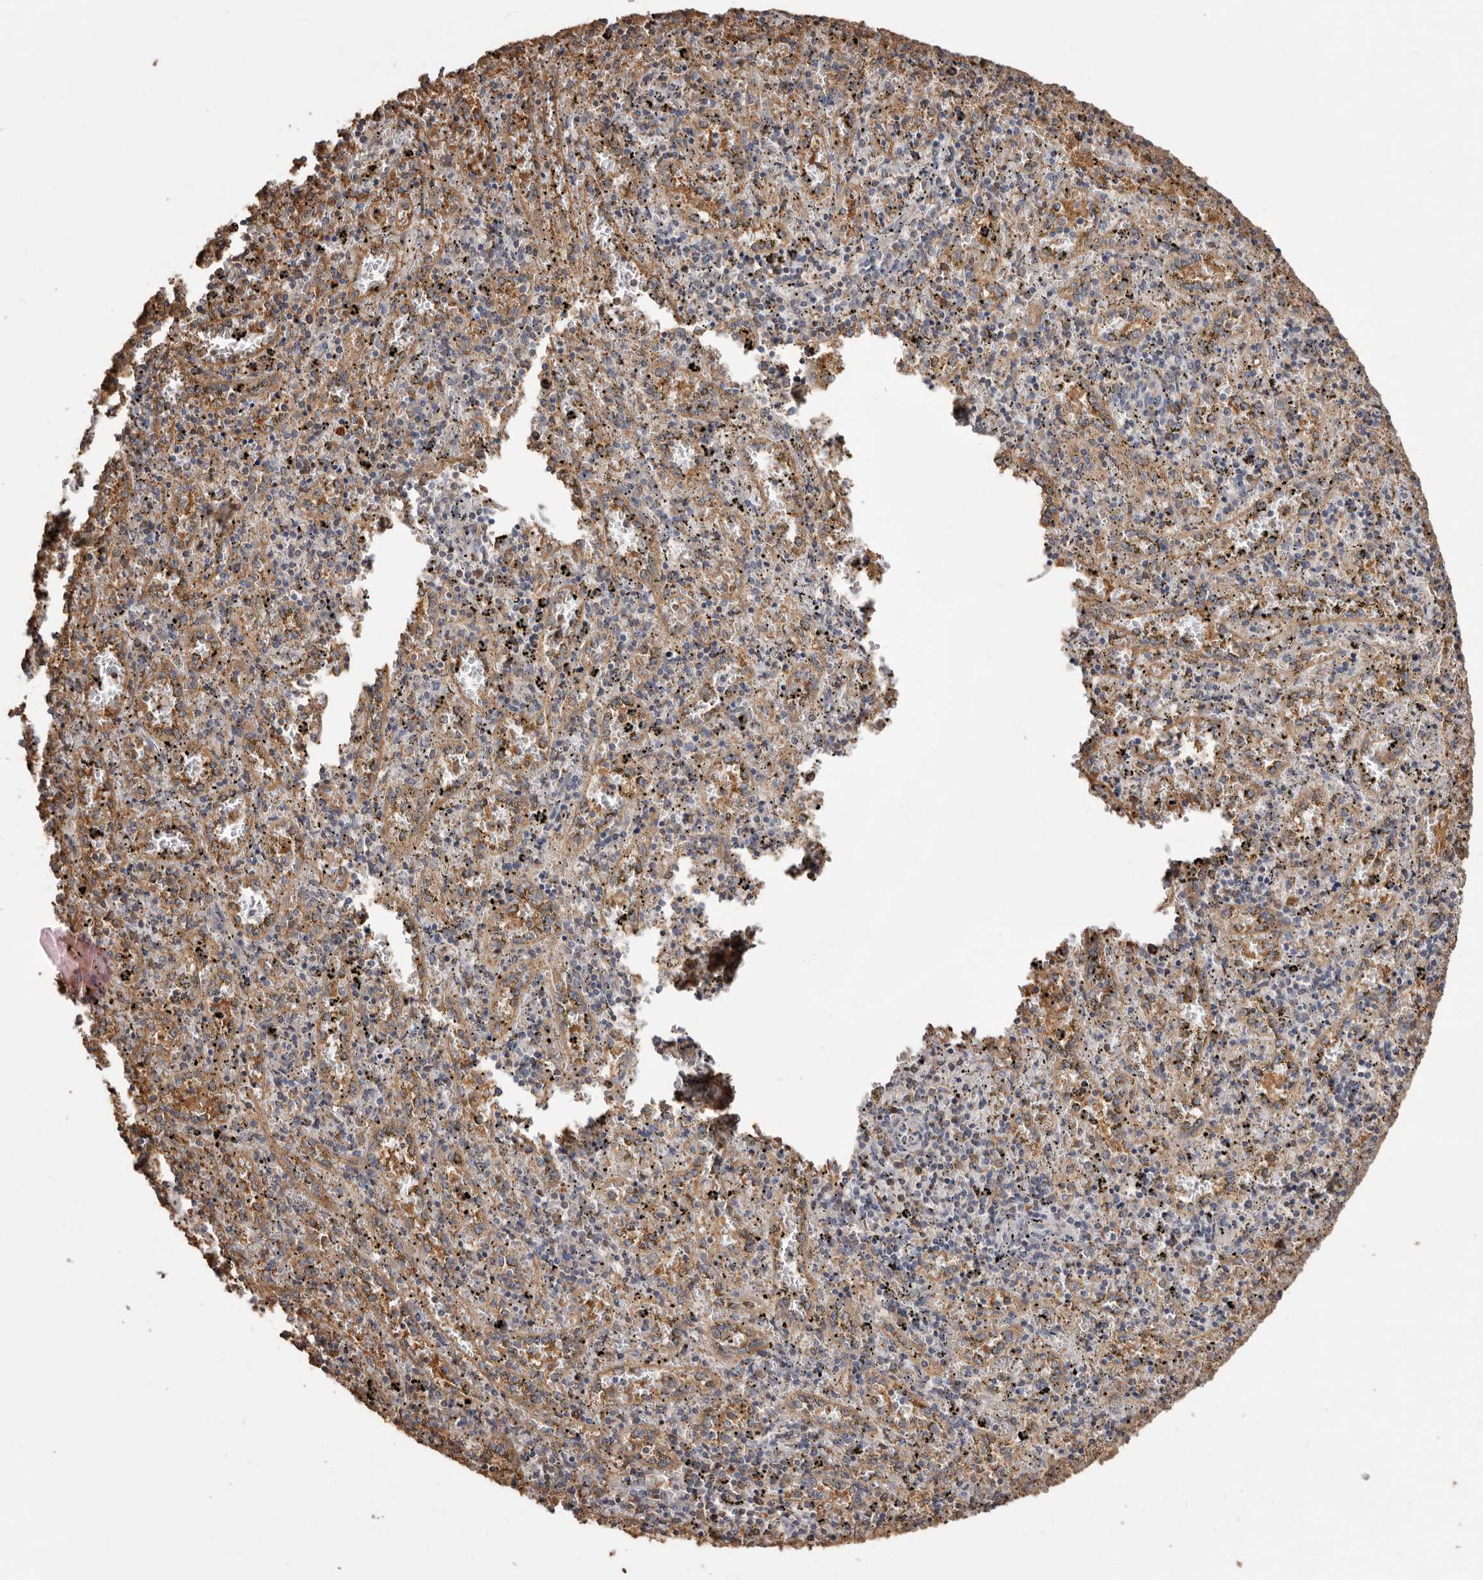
{"staining": {"intensity": "moderate", "quantity": "25%-75%", "location": "cytoplasmic/membranous"}, "tissue": "spleen", "cell_type": "Cells in red pulp", "image_type": "normal", "snomed": [{"axis": "morphology", "description": "Normal tissue, NOS"}, {"axis": "topography", "description": "Spleen"}], "caption": "Approximately 25%-75% of cells in red pulp in benign spleen show moderate cytoplasmic/membranous protein positivity as visualized by brown immunohistochemical staining.", "gene": "PKM", "patient": {"sex": "male", "age": 11}}